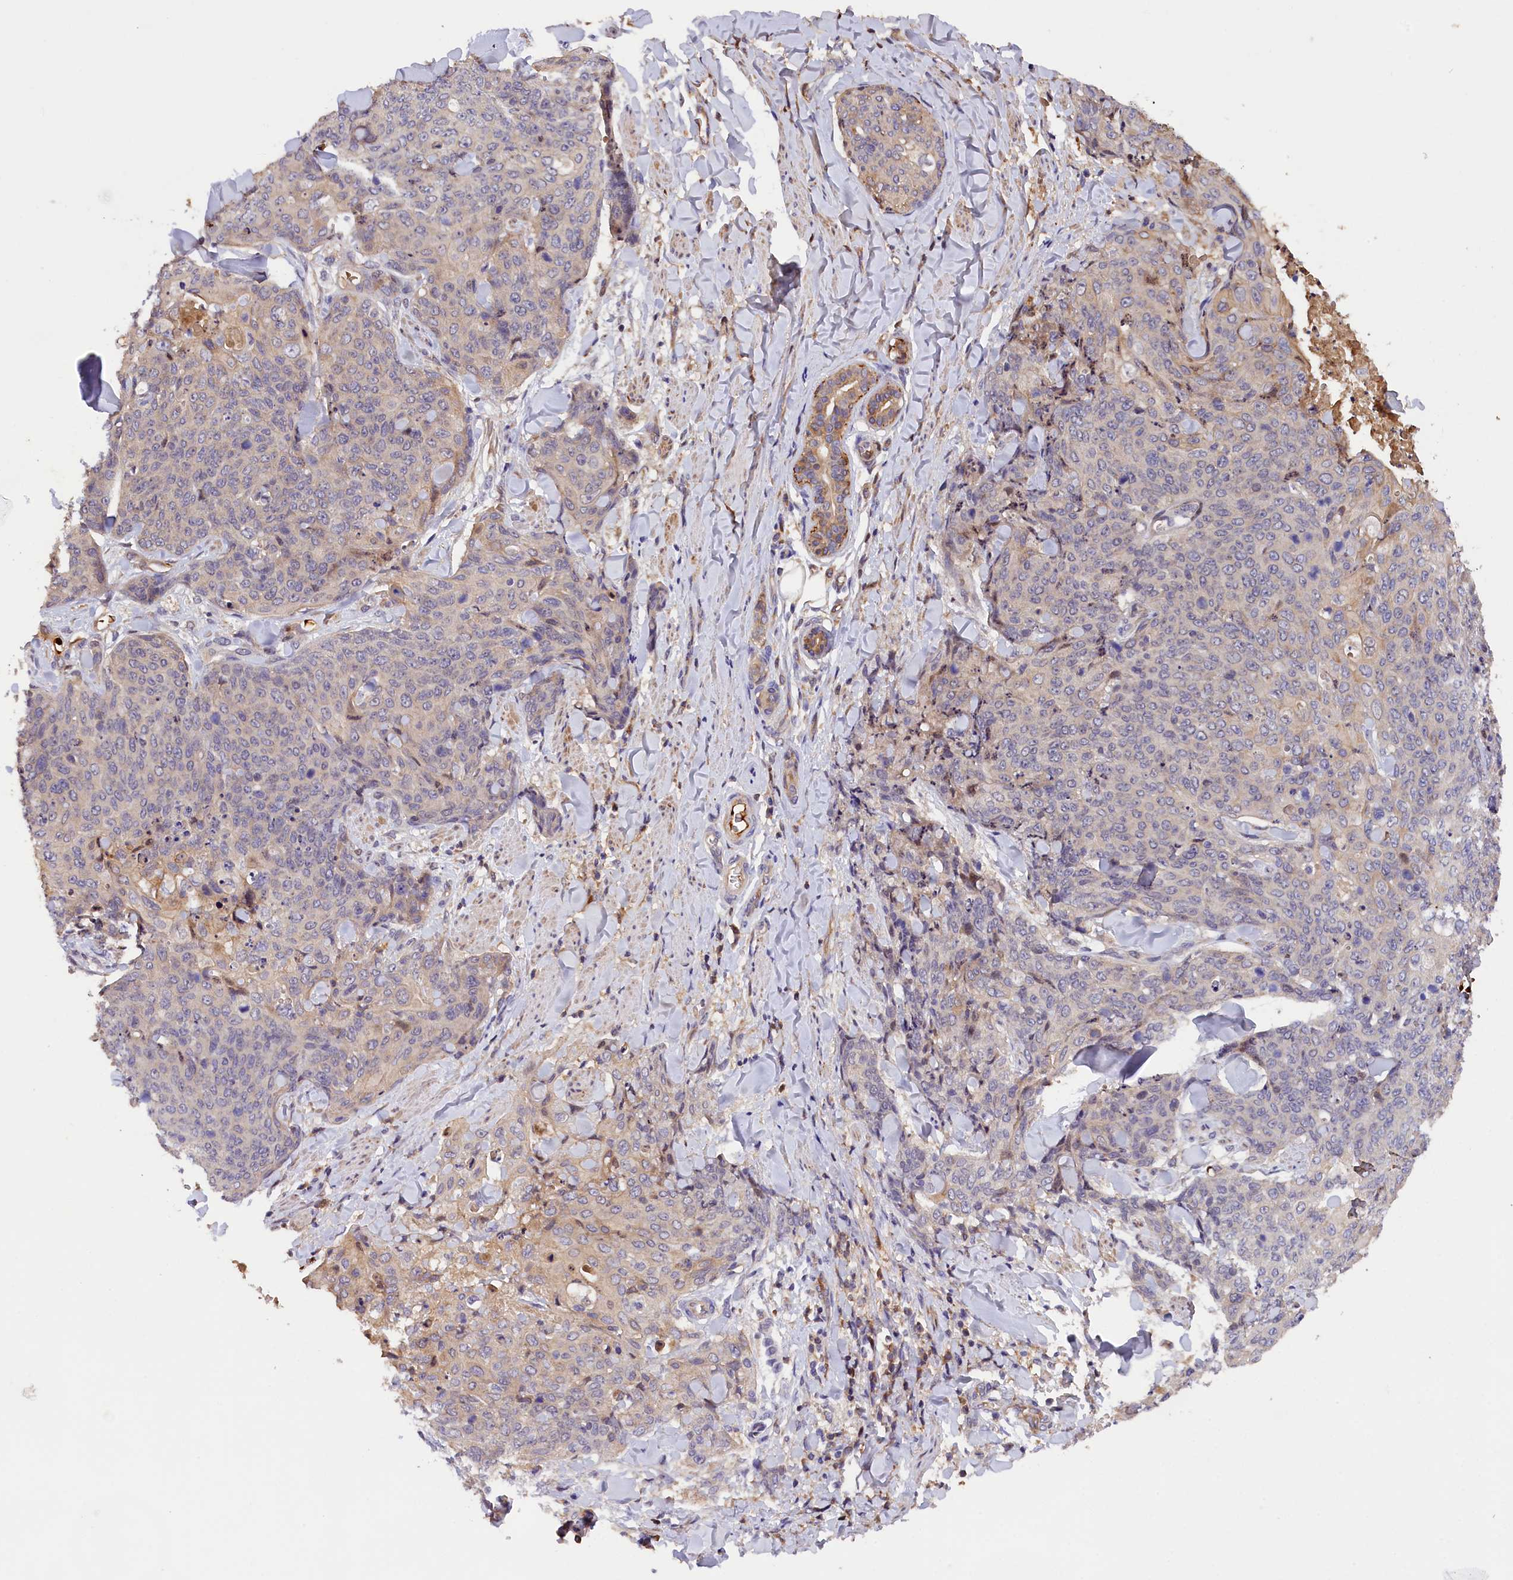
{"staining": {"intensity": "weak", "quantity": "<25%", "location": "cytoplasmic/membranous"}, "tissue": "skin cancer", "cell_type": "Tumor cells", "image_type": "cancer", "snomed": [{"axis": "morphology", "description": "Squamous cell carcinoma, NOS"}, {"axis": "topography", "description": "Skin"}, {"axis": "topography", "description": "Vulva"}], "caption": "Tumor cells are negative for protein expression in human skin cancer. Brightfield microscopy of immunohistochemistry stained with DAB (brown) and hematoxylin (blue), captured at high magnification.", "gene": "PHAF1", "patient": {"sex": "female", "age": 85}}